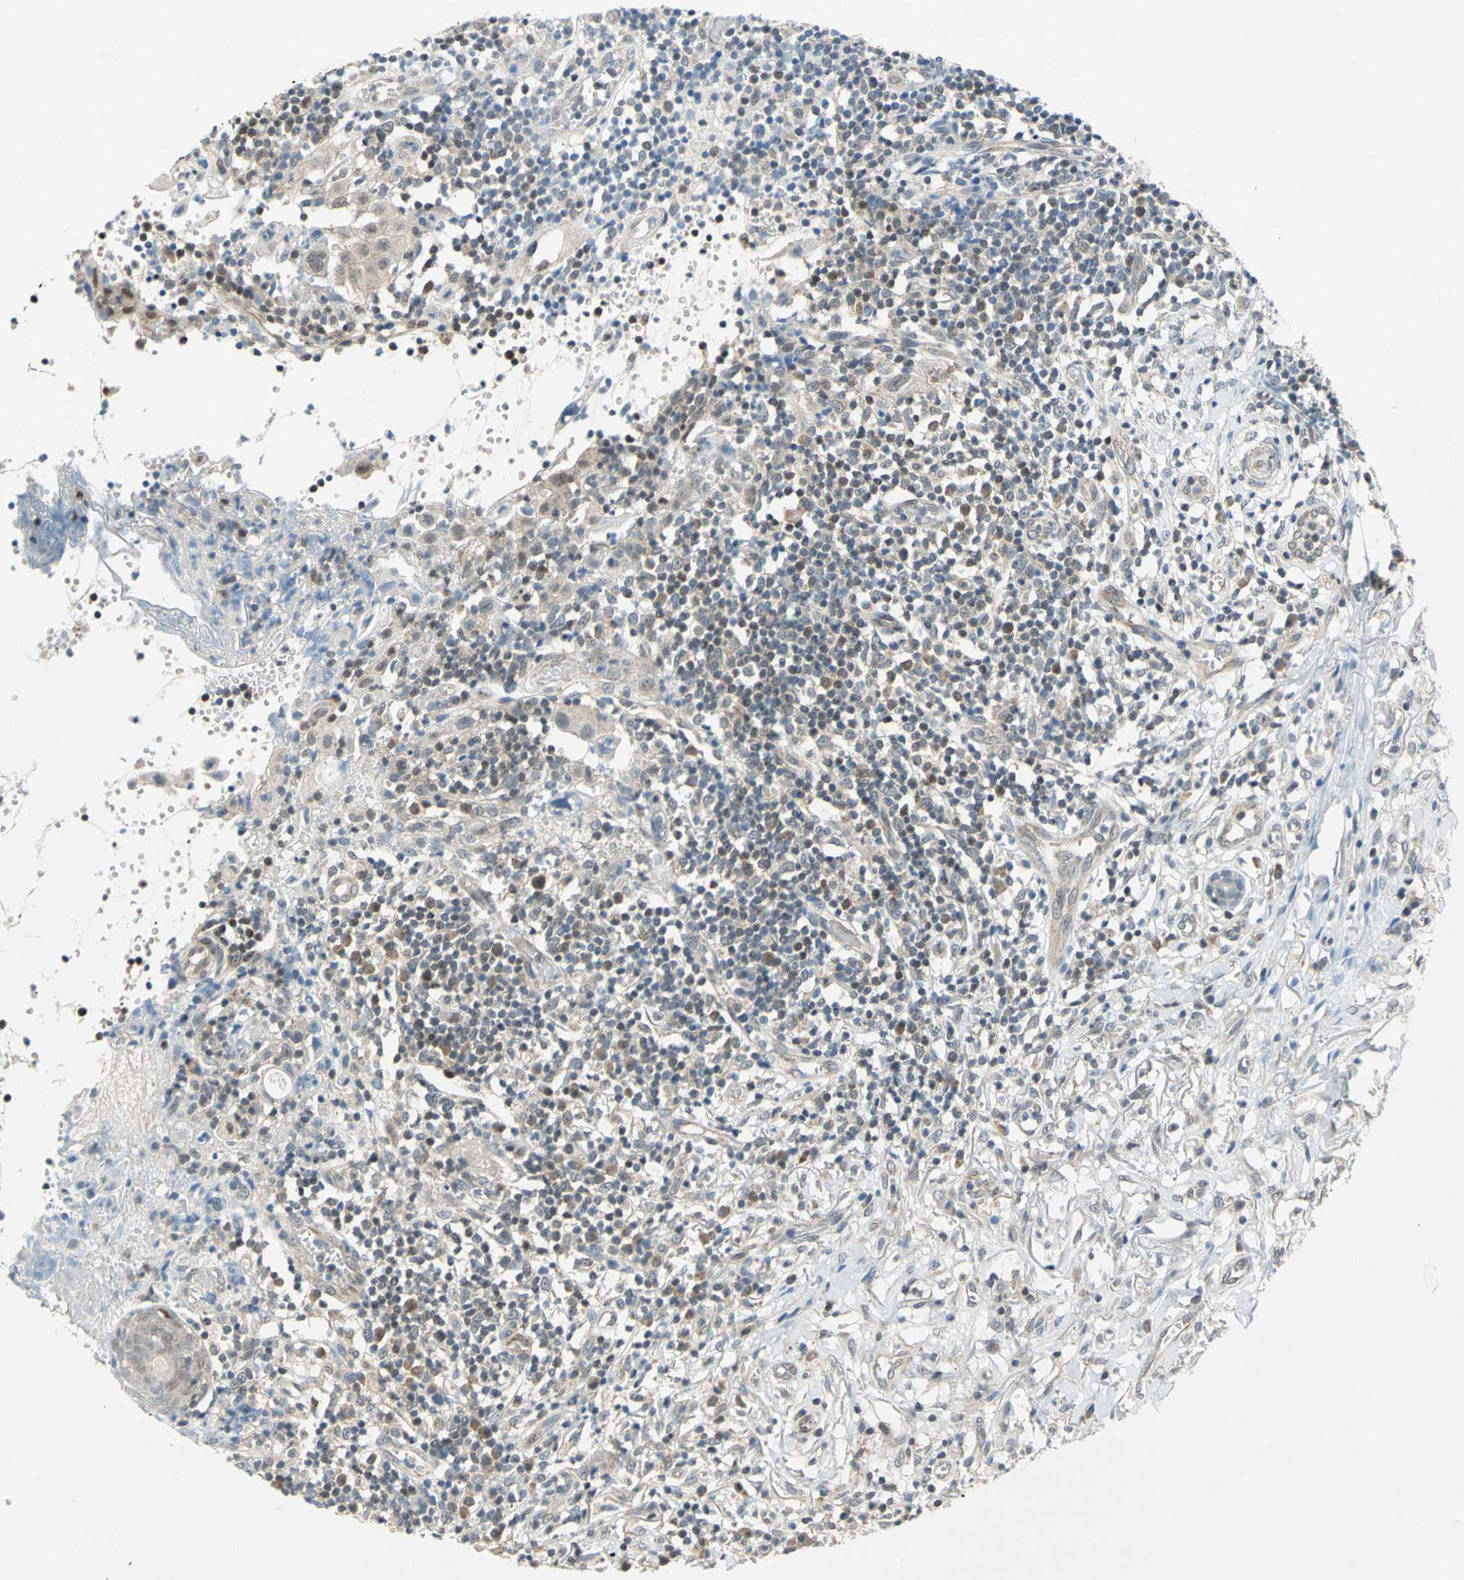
{"staining": {"intensity": "weak", "quantity": ">75%", "location": "cytoplasmic/membranous"}, "tissue": "thyroid cancer", "cell_type": "Tumor cells", "image_type": "cancer", "snomed": [{"axis": "morphology", "description": "Carcinoma, NOS"}, {"axis": "topography", "description": "Thyroid gland"}], "caption": "Human carcinoma (thyroid) stained for a protein (brown) shows weak cytoplasmic/membranous positive staining in approximately >75% of tumor cells.", "gene": "PIN1", "patient": {"sex": "female", "age": 77}}